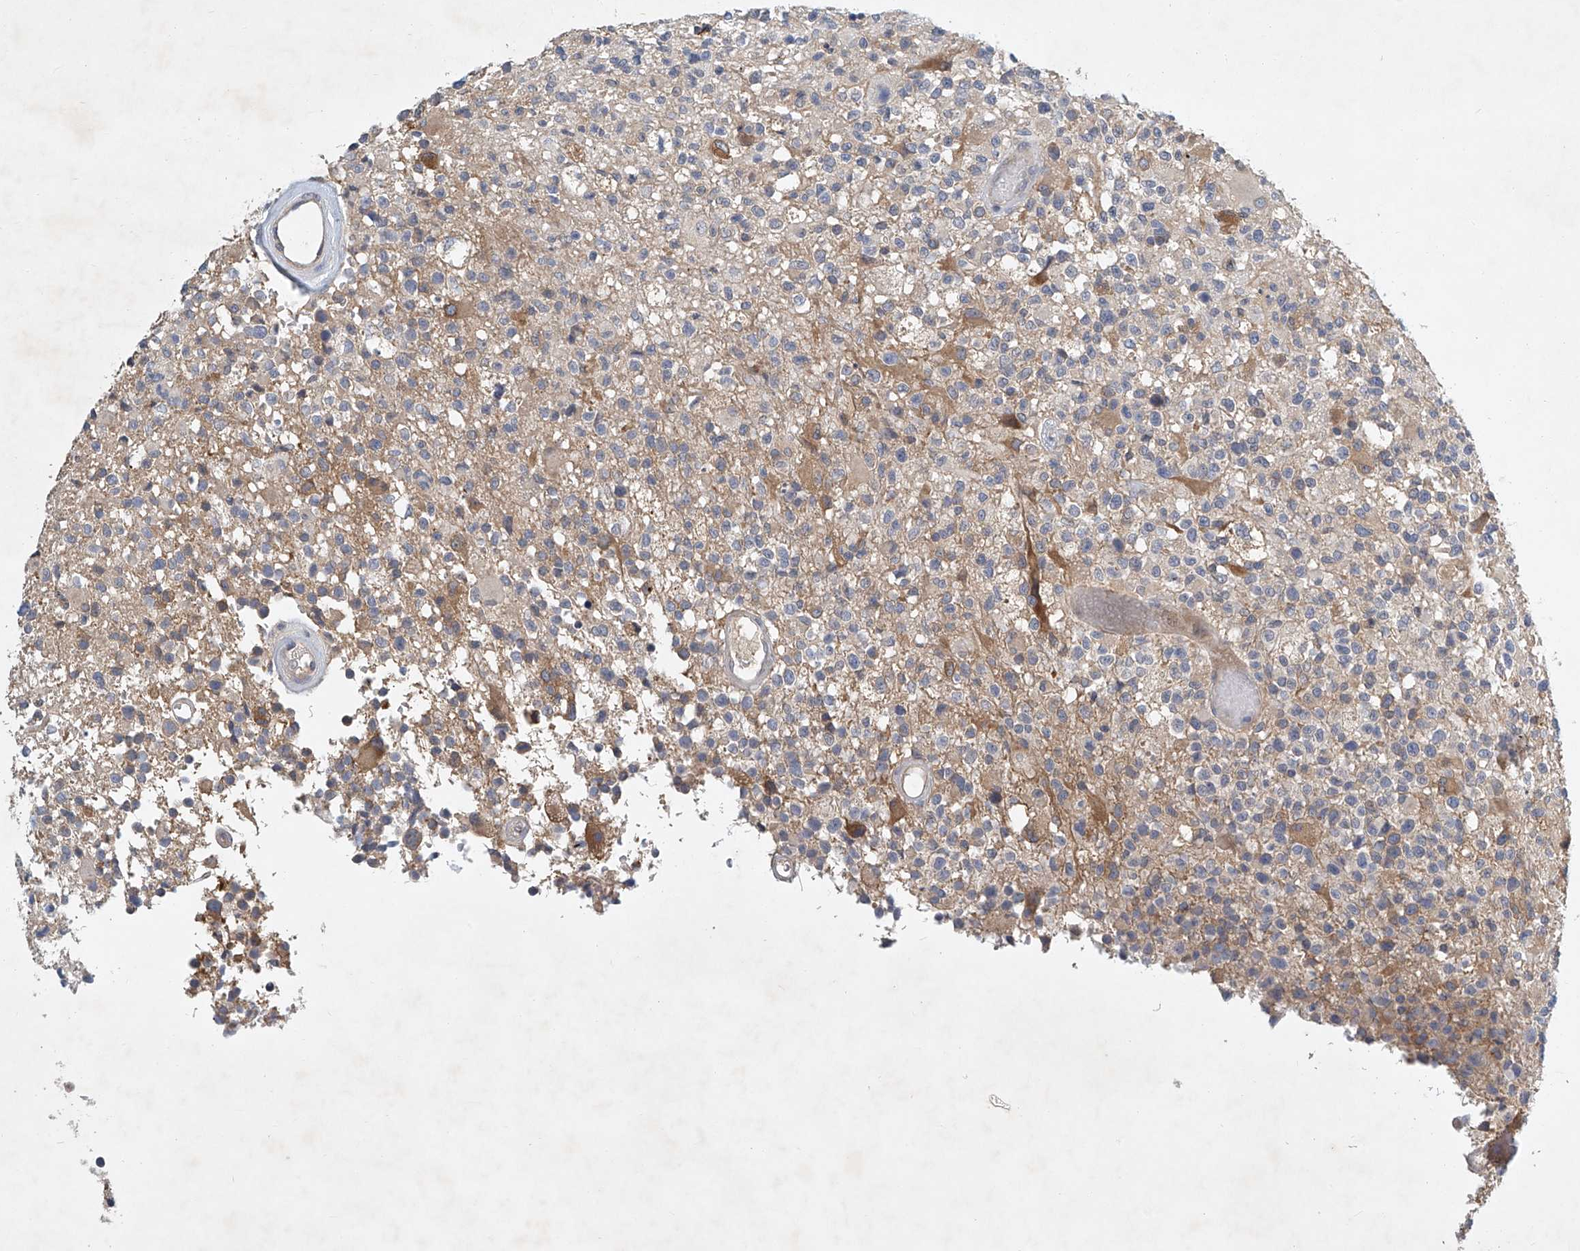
{"staining": {"intensity": "weak", "quantity": "<25%", "location": "cytoplasmic/membranous"}, "tissue": "glioma", "cell_type": "Tumor cells", "image_type": "cancer", "snomed": [{"axis": "morphology", "description": "Glioma, malignant, High grade"}, {"axis": "morphology", "description": "Glioblastoma, NOS"}, {"axis": "topography", "description": "Brain"}], "caption": "Tumor cells show no significant positivity in glioma.", "gene": "CARMIL1", "patient": {"sex": "male", "age": 60}}